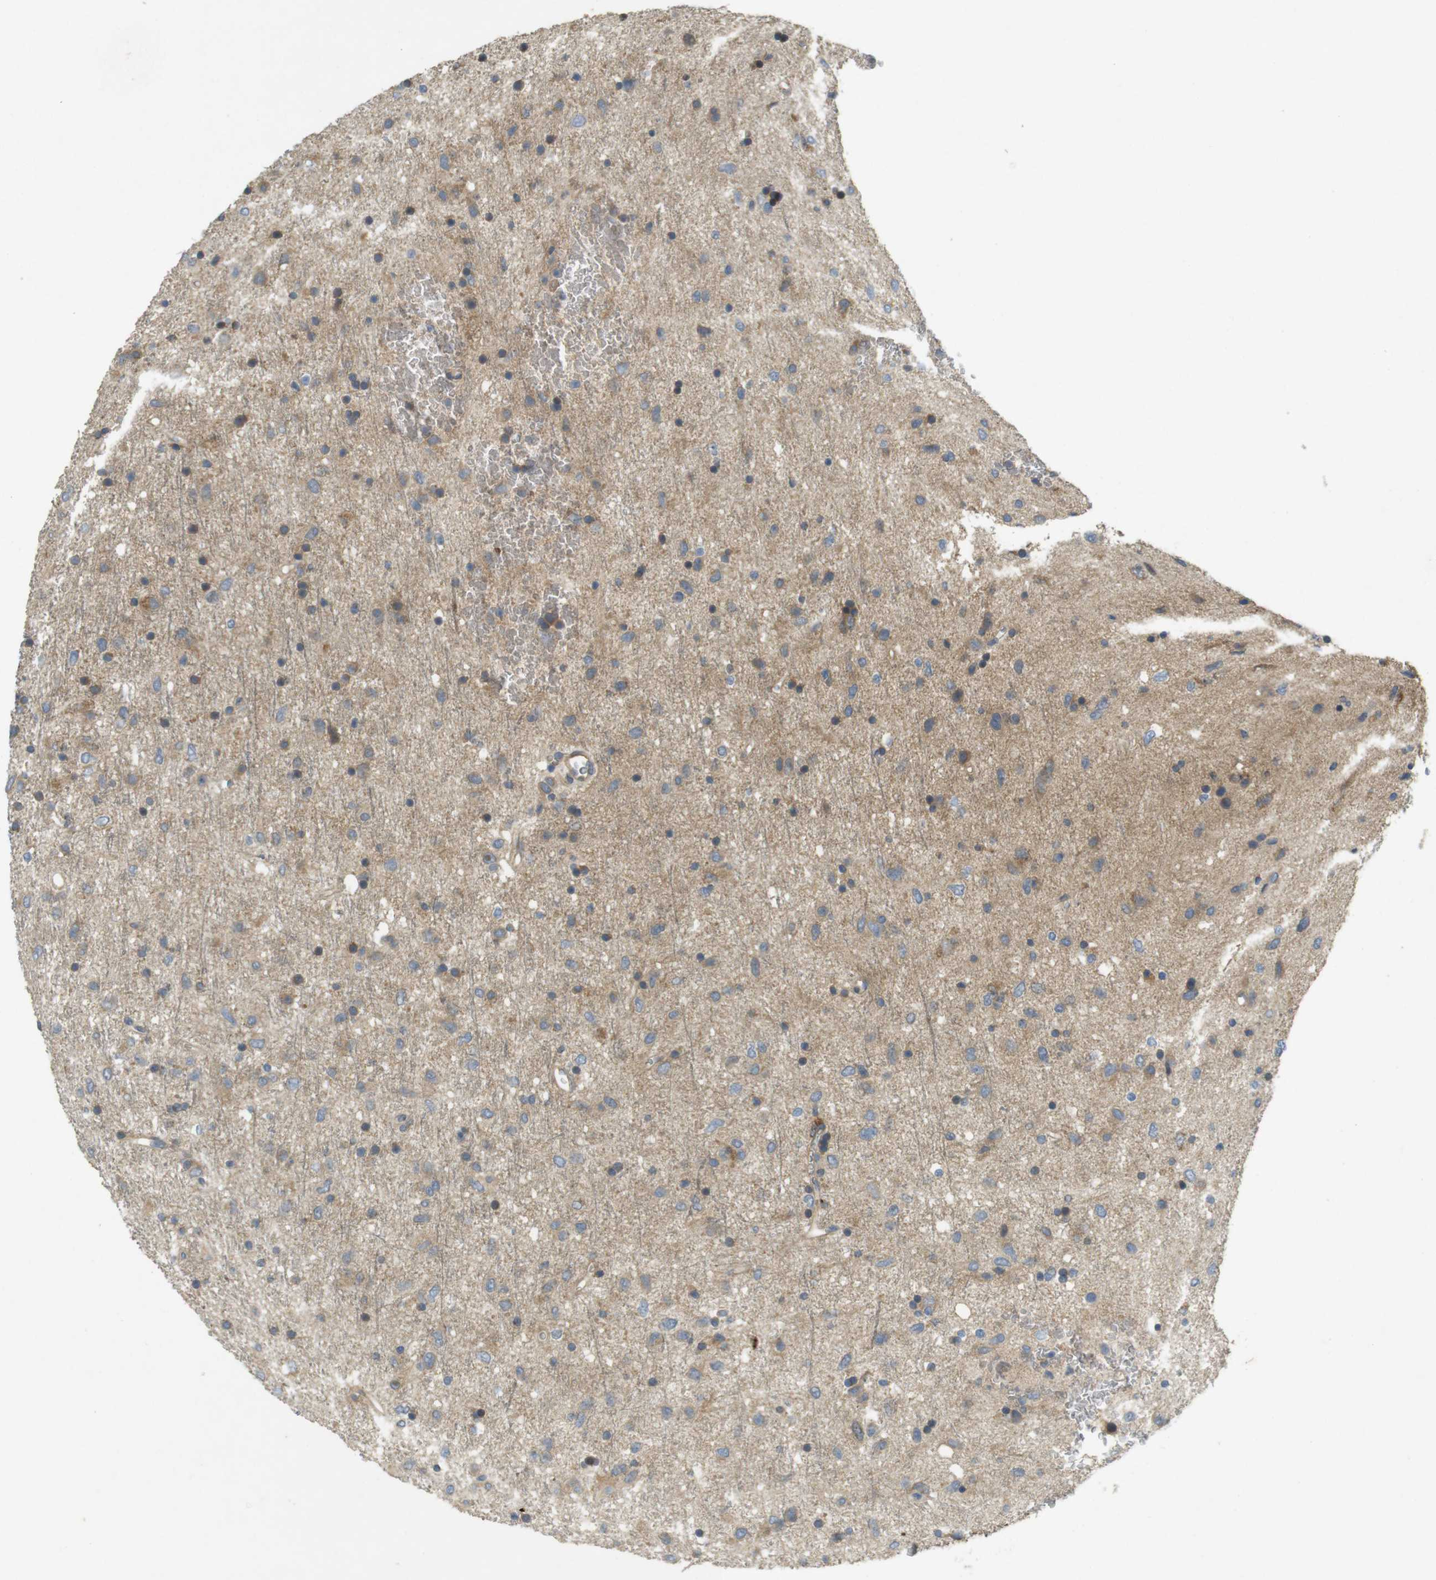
{"staining": {"intensity": "moderate", "quantity": "<25%", "location": "cytoplasmic/membranous"}, "tissue": "glioma", "cell_type": "Tumor cells", "image_type": "cancer", "snomed": [{"axis": "morphology", "description": "Glioma, malignant, Low grade"}, {"axis": "topography", "description": "Brain"}], "caption": "An immunohistochemistry micrograph of neoplastic tissue is shown. Protein staining in brown highlights moderate cytoplasmic/membranous positivity in low-grade glioma (malignant) within tumor cells.", "gene": "CLTC", "patient": {"sex": "male", "age": 77}}